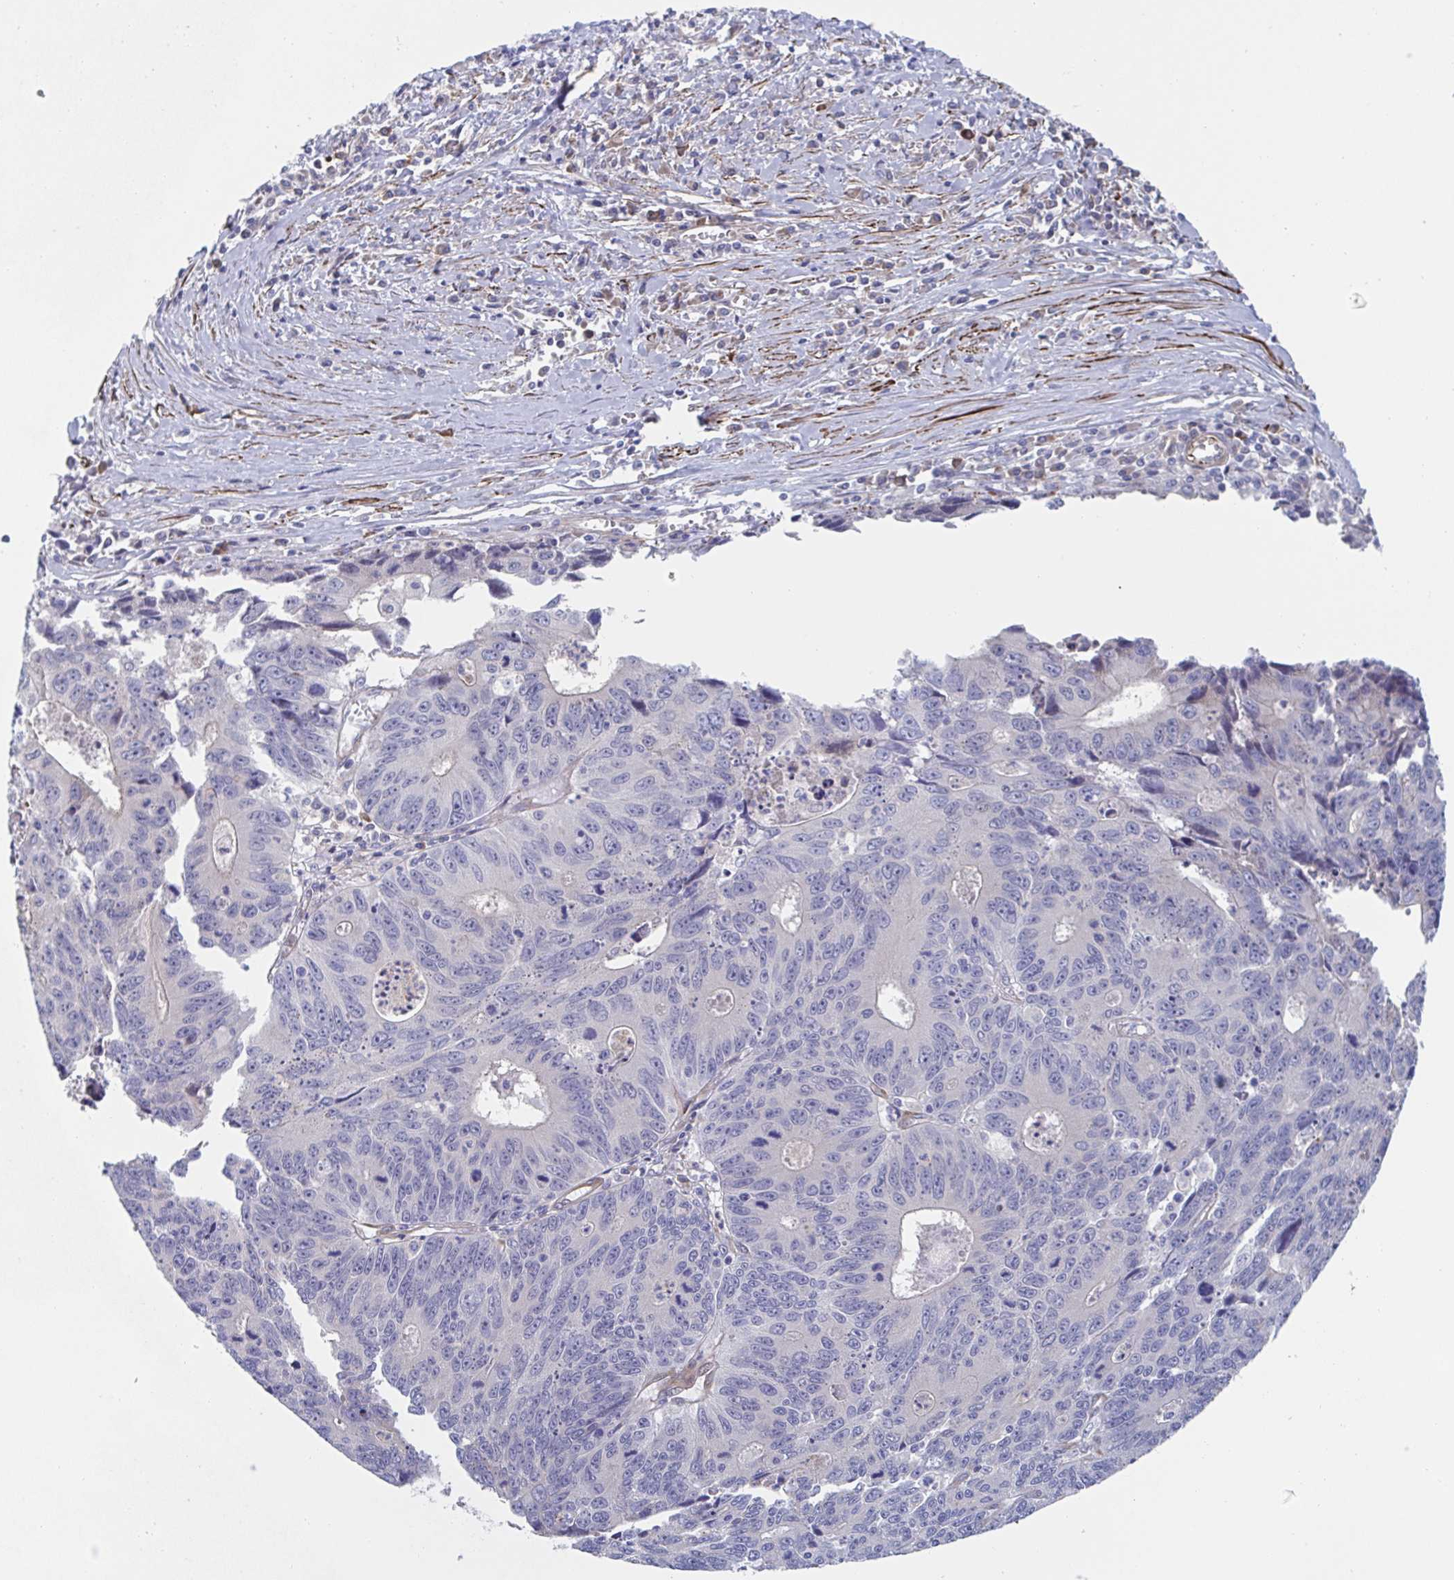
{"staining": {"intensity": "negative", "quantity": "none", "location": "none"}, "tissue": "liver cancer", "cell_type": "Tumor cells", "image_type": "cancer", "snomed": [{"axis": "morphology", "description": "Cholangiocarcinoma"}, {"axis": "topography", "description": "Liver"}], "caption": "IHC histopathology image of human liver cholangiocarcinoma stained for a protein (brown), which reveals no staining in tumor cells.", "gene": "KLC3", "patient": {"sex": "male", "age": 65}}